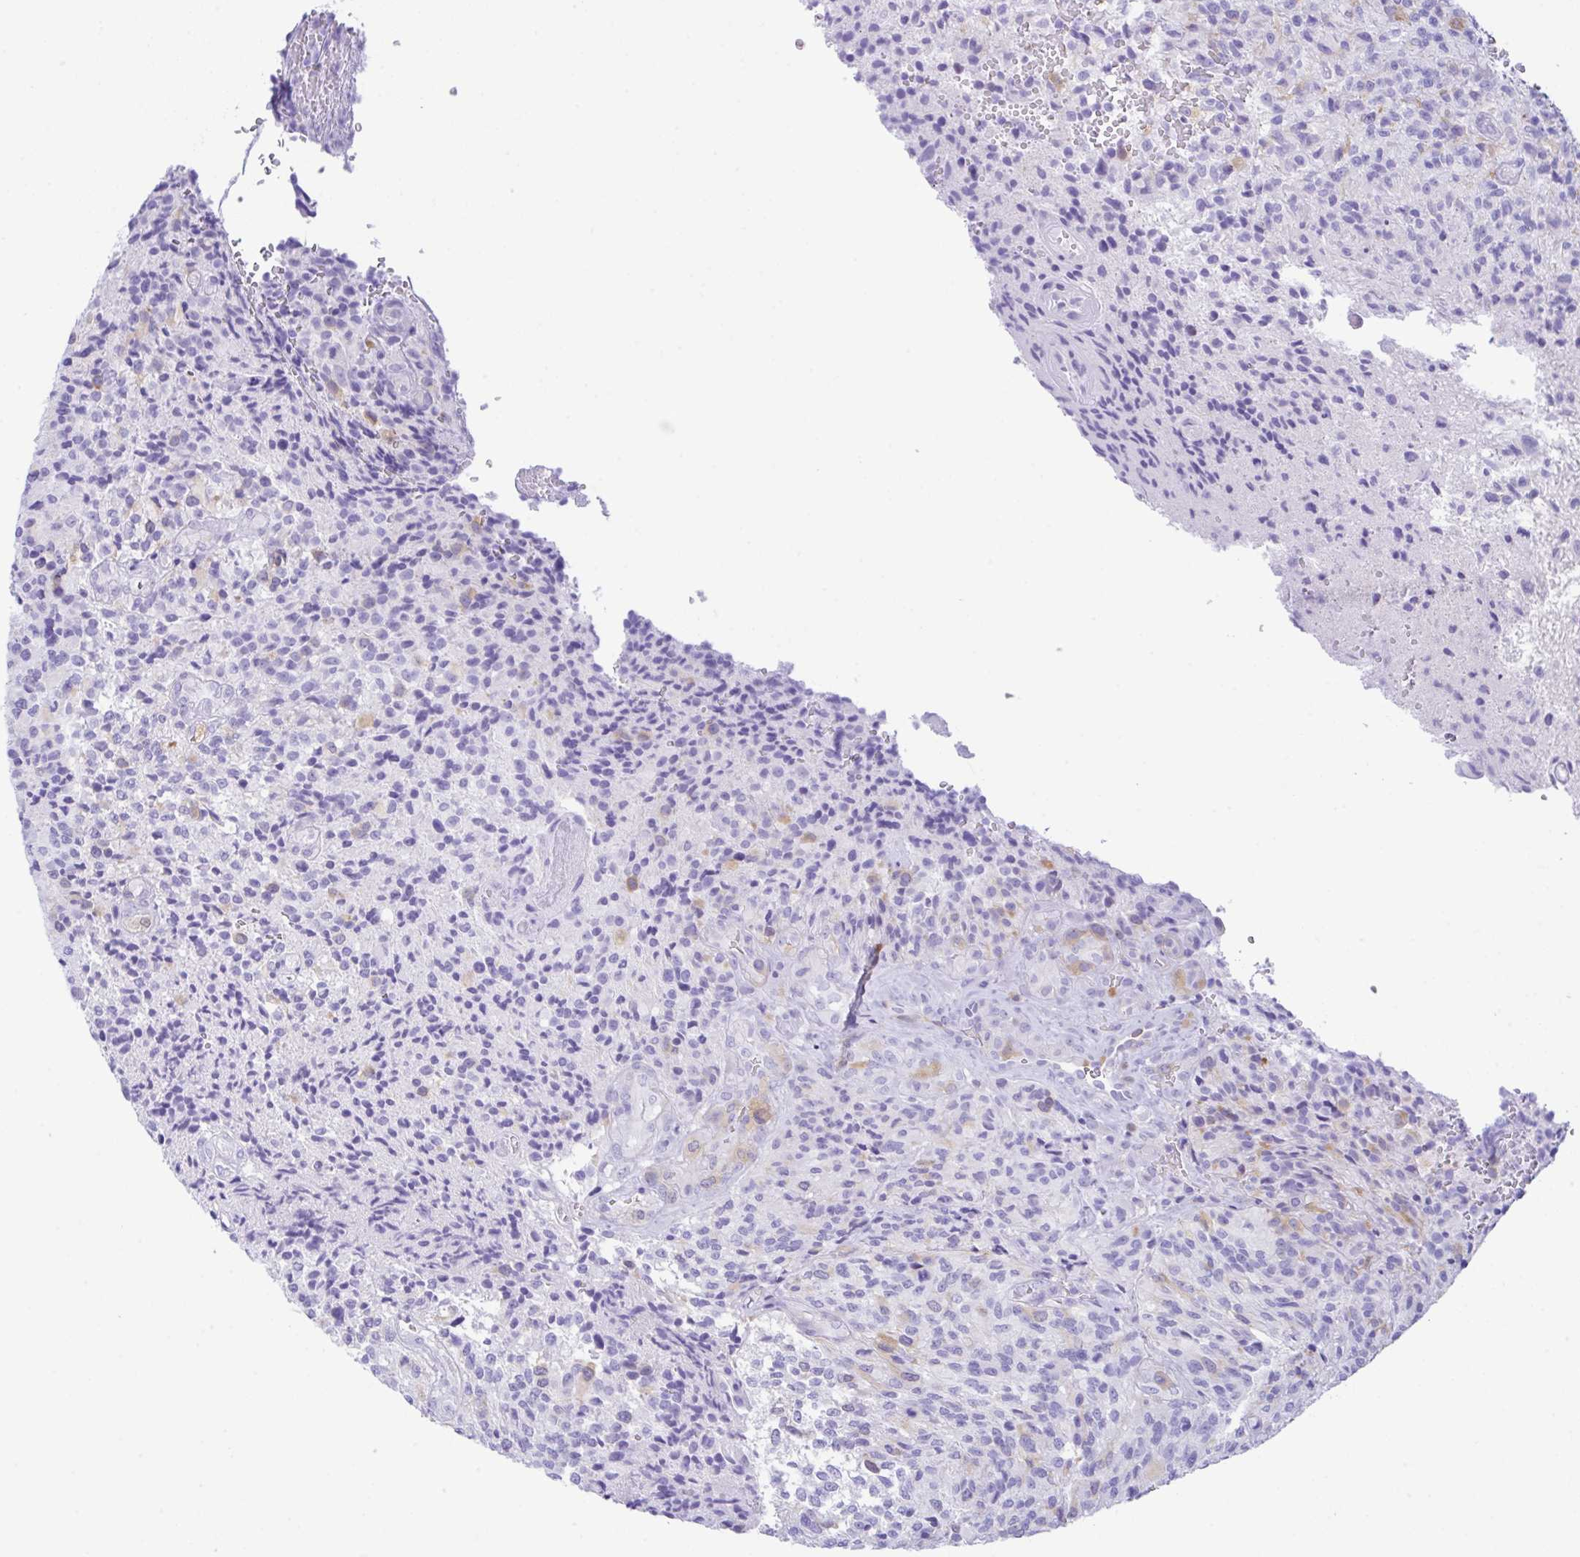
{"staining": {"intensity": "weak", "quantity": "<25%", "location": "cytoplasmic/membranous"}, "tissue": "glioma", "cell_type": "Tumor cells", "image_type": "cancer", "snomed": [{"axis": "morphology", "description": "Normal tissue, NOS"}, {"axis": "morphology", "description": "Glioma, malignant, High grade"}, {"axis": "topography", "description": "Cerebral cortex"}], "caption": "Tumor cells show no significant protein positivity in glioma.", "gene": "RRM2", "patient": {"sex": "male", "age": 56}}